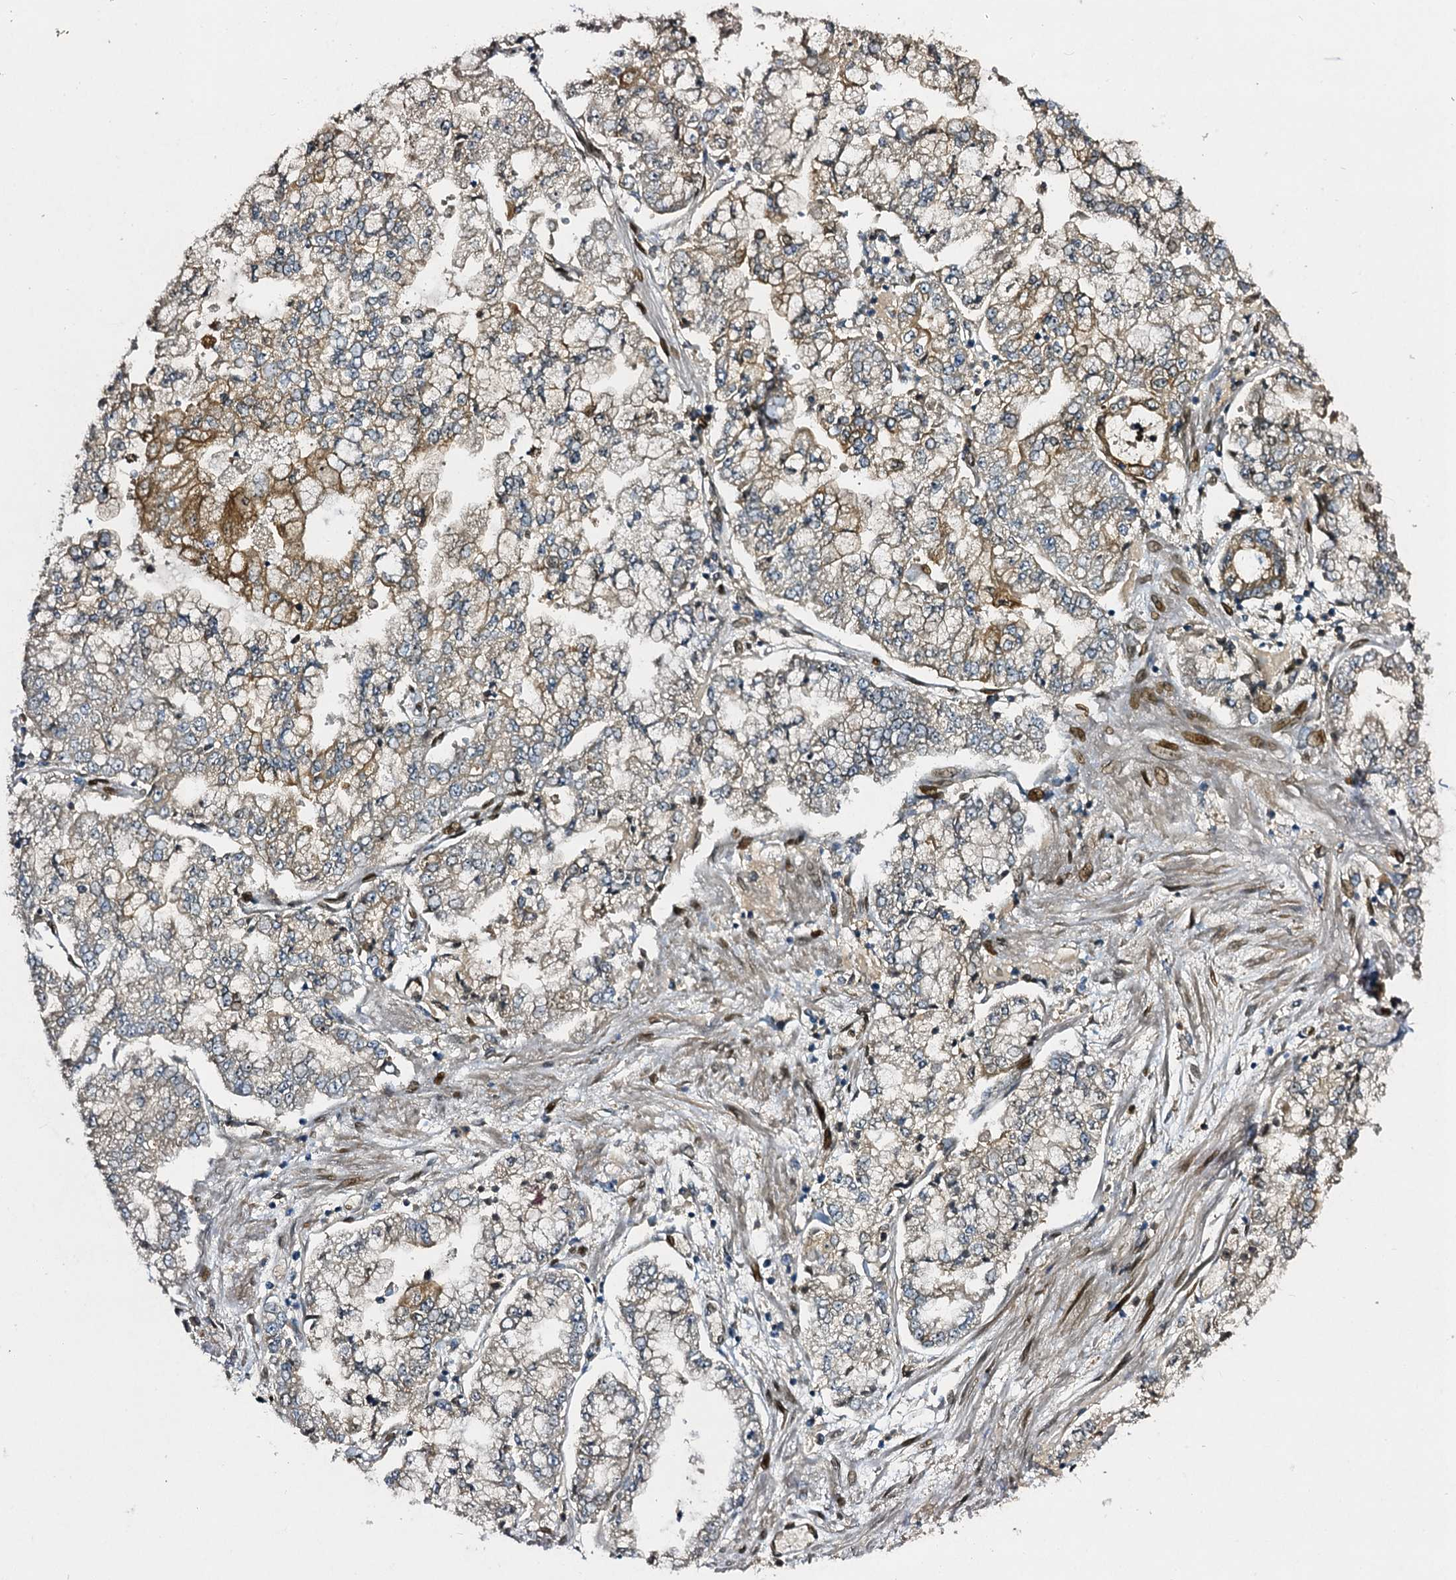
{"staining": {"intensity": "moderate", "quantity": "<25%", "location": "cytoplasmic/membranous"}, "tissue": "stomach cancer", "cell_type": "Tumor cells", "image_type": "cancer", "snomed": [{"axis": "morphology", "description": "Adenocarcinoma, NOS"}, {"axis": "topography", "description": "Stomach"}], "caption": "Immunohistochemical staining of human stomach adenocarcinoma demonstrates low levels of moderate cytoplasmic/membranous protein positivity in about <25% of tumor cells.", "gene": "SLC11A2", "patient": {"sex": "male", "age": 76}}